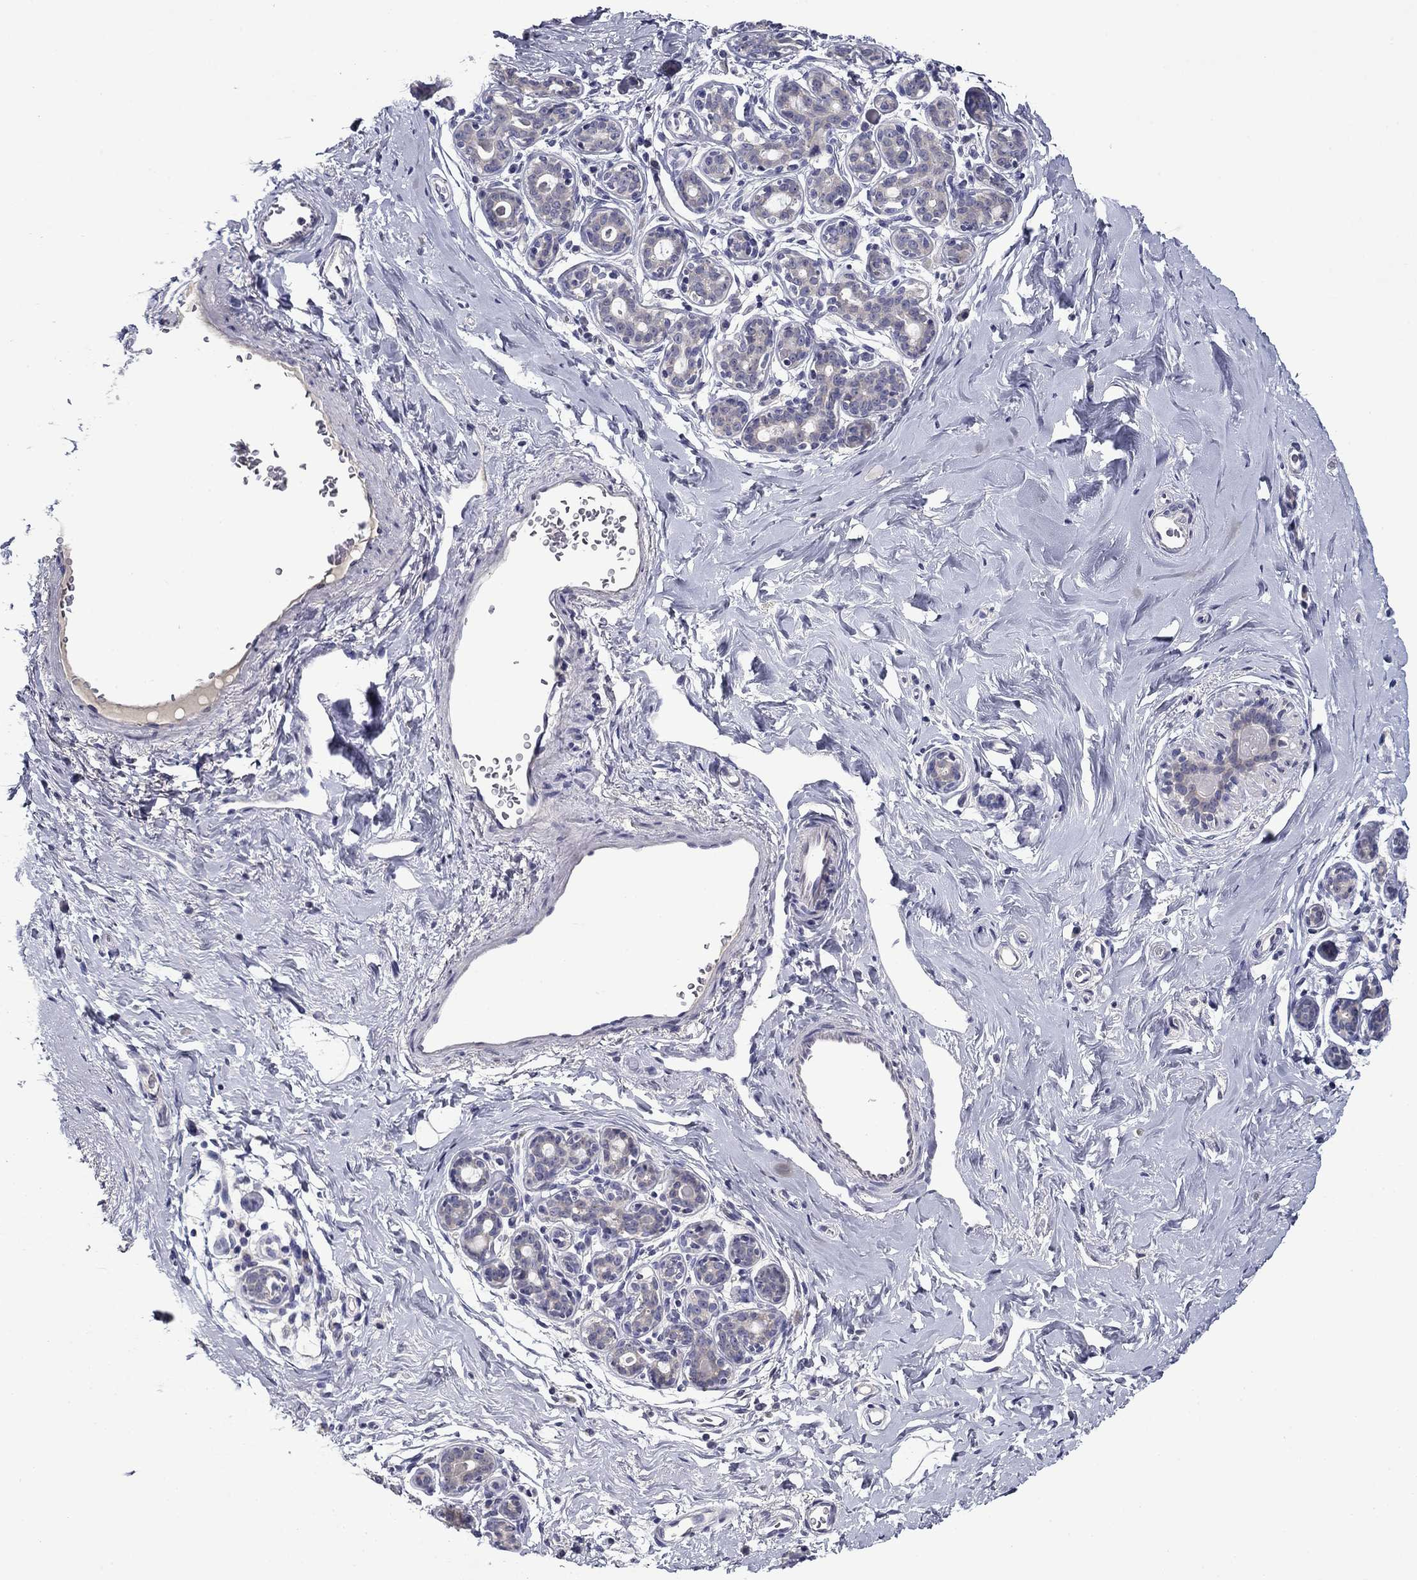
{"staining": {"intensity": "negative", "quantity": "none", "location": "none"}, "tissue": "breast", "cell_type": "Adipocytes", "image_type": "normal", "snomed": [{"axis": "morphology", "description": "Normal tissue, NOS"}, {"axis": "topography", "description": "Skin"}, {"axis": "topography", "description": "Breast"}], "caption": "Immunohistochemical staining of unremarkable human breast reveals no significant staining in adipocytes.", "gene": "SPATA7", "patient": {"sex": "female", "age": 43}}